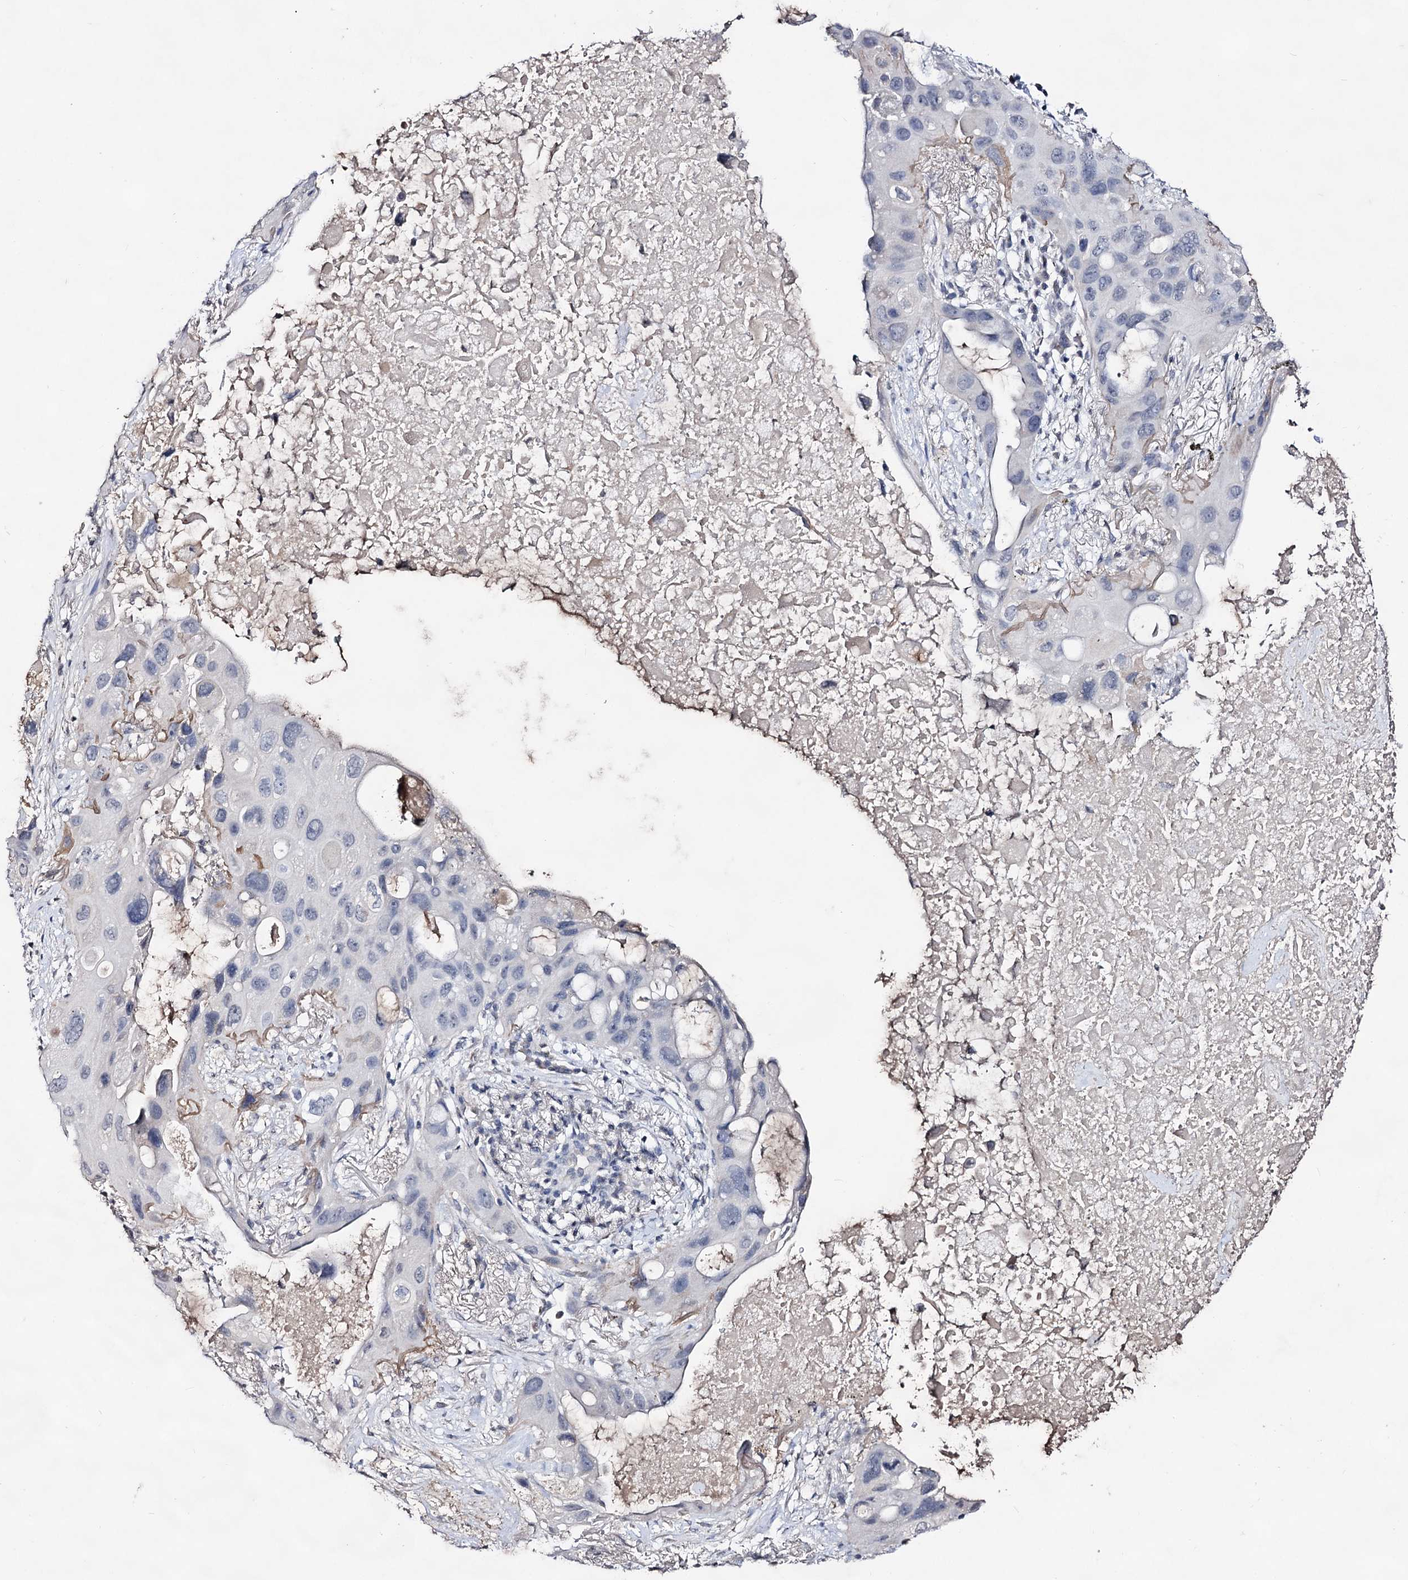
{"staining": {"intensity": "negative", "quantity": "none", "location": "none"}, "tissue": "lung cancer", "cell_type": "Tumor cells", "image_type": "cancer", "snomed": [{"axis": "morphology", "description": "Squamous cell carcinoma, NOS"}, {"axis": "topography", "description": "Lung"}], "caption": "The image shows no significant positivity in tumor cells of lung cancer.", "gene": "PLIN1", "patient": {"sex": "female", "age": 73}}